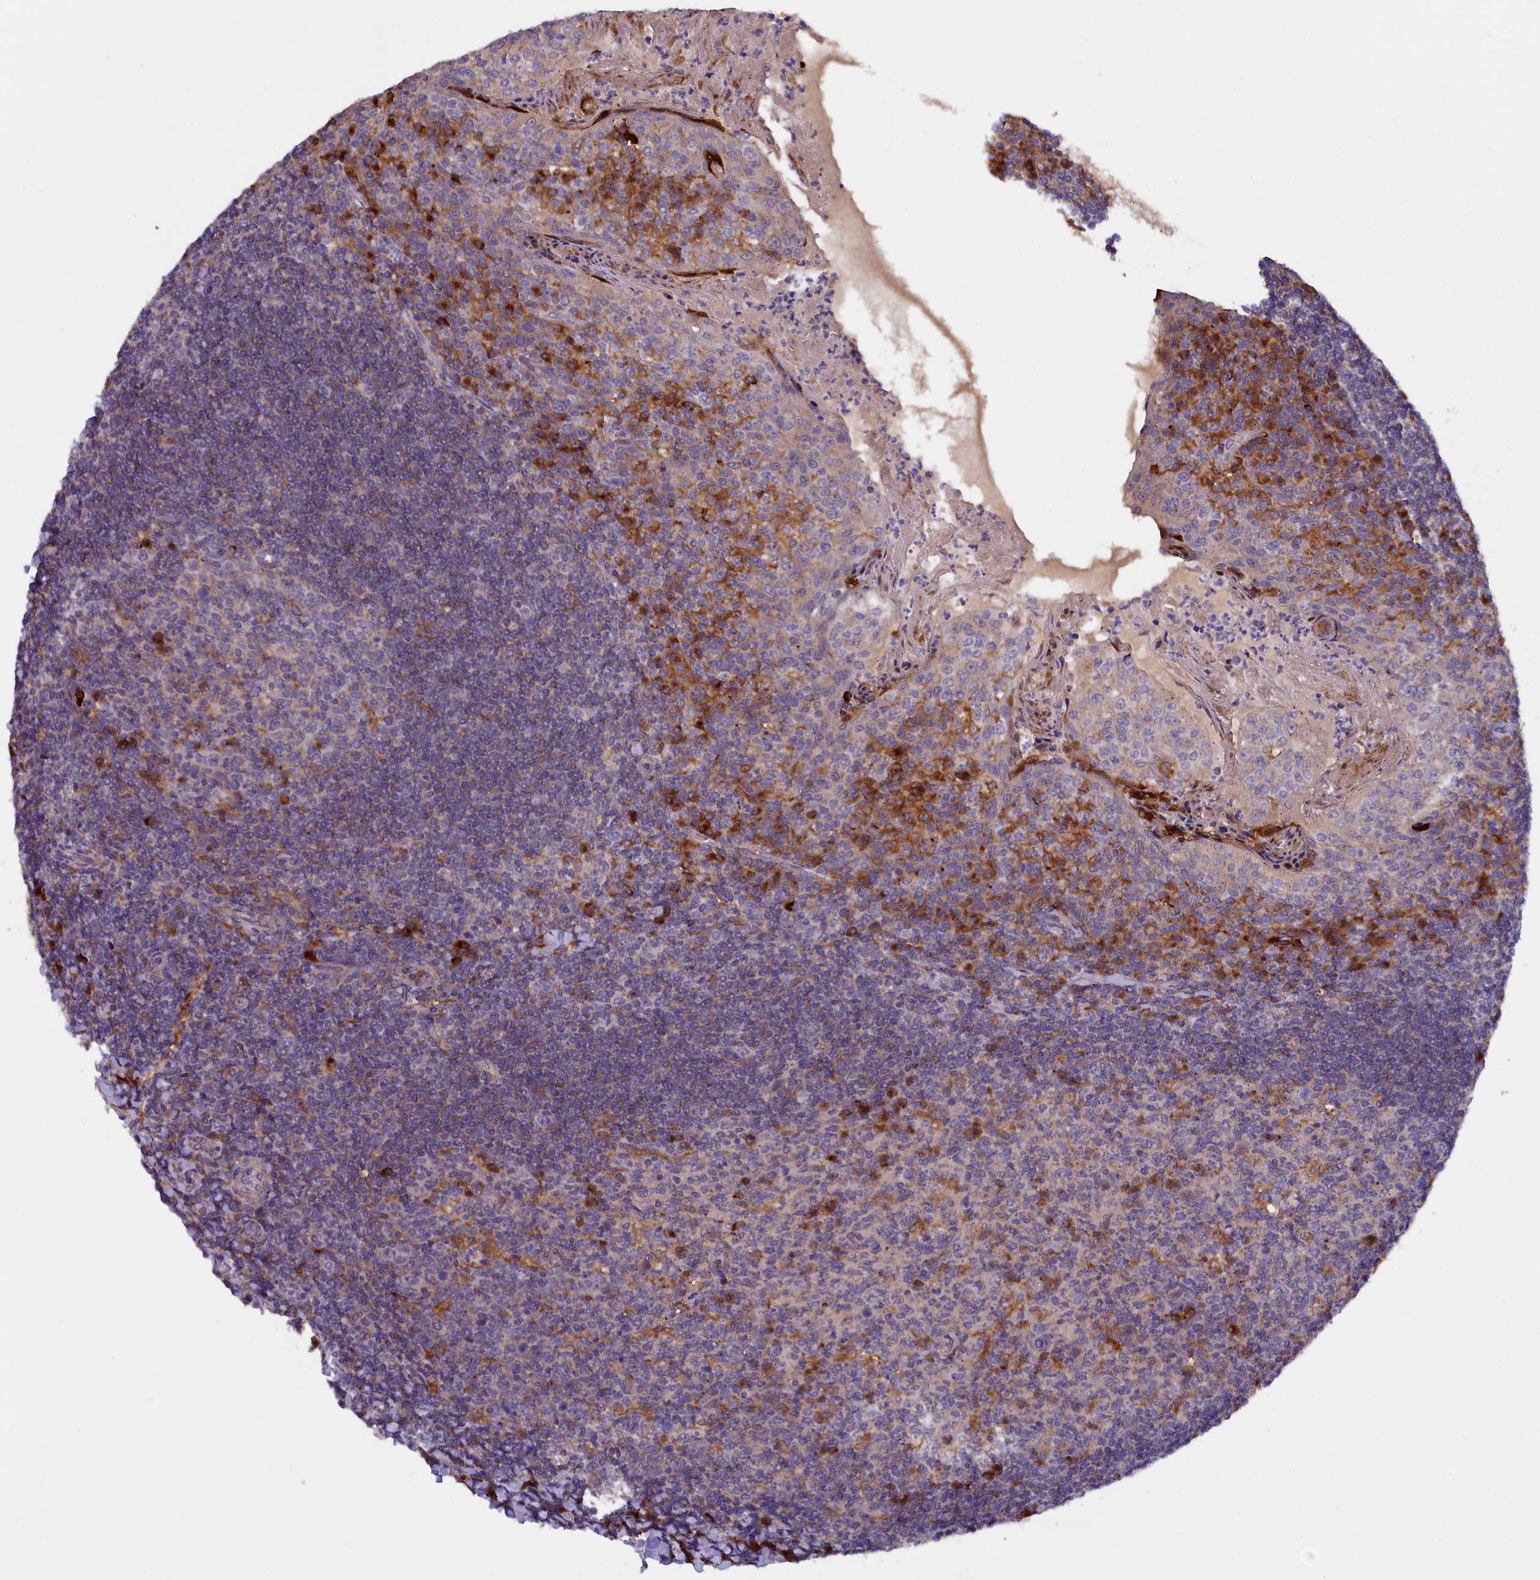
{"staining": {"intensity": "strong", "quantity": "<25%", "location": "cytoplasmic/membranous"}, "tissue": "tonsil", "cell_type": "Germinal center cells", "image_type": "normal", "snomed": [{"axis": "morphology", "description": "Normal tissue, NOS"}, {"axis": "topography", "description": "Tonsil"}], "caption": "Immunohistochemistry (IHC) of normal human tonsil shows medium levels of strong cytoplasmic/membranous positivity in about <25% of germinal center cells. Using DAB (3,3'-diaminobenzidine) (brown) and hematoxylin (blue) stains, captured at high magnification using brightfield microscopy.", "gene": "NAIP", "patient": {"sex": "female", "age": 10}}